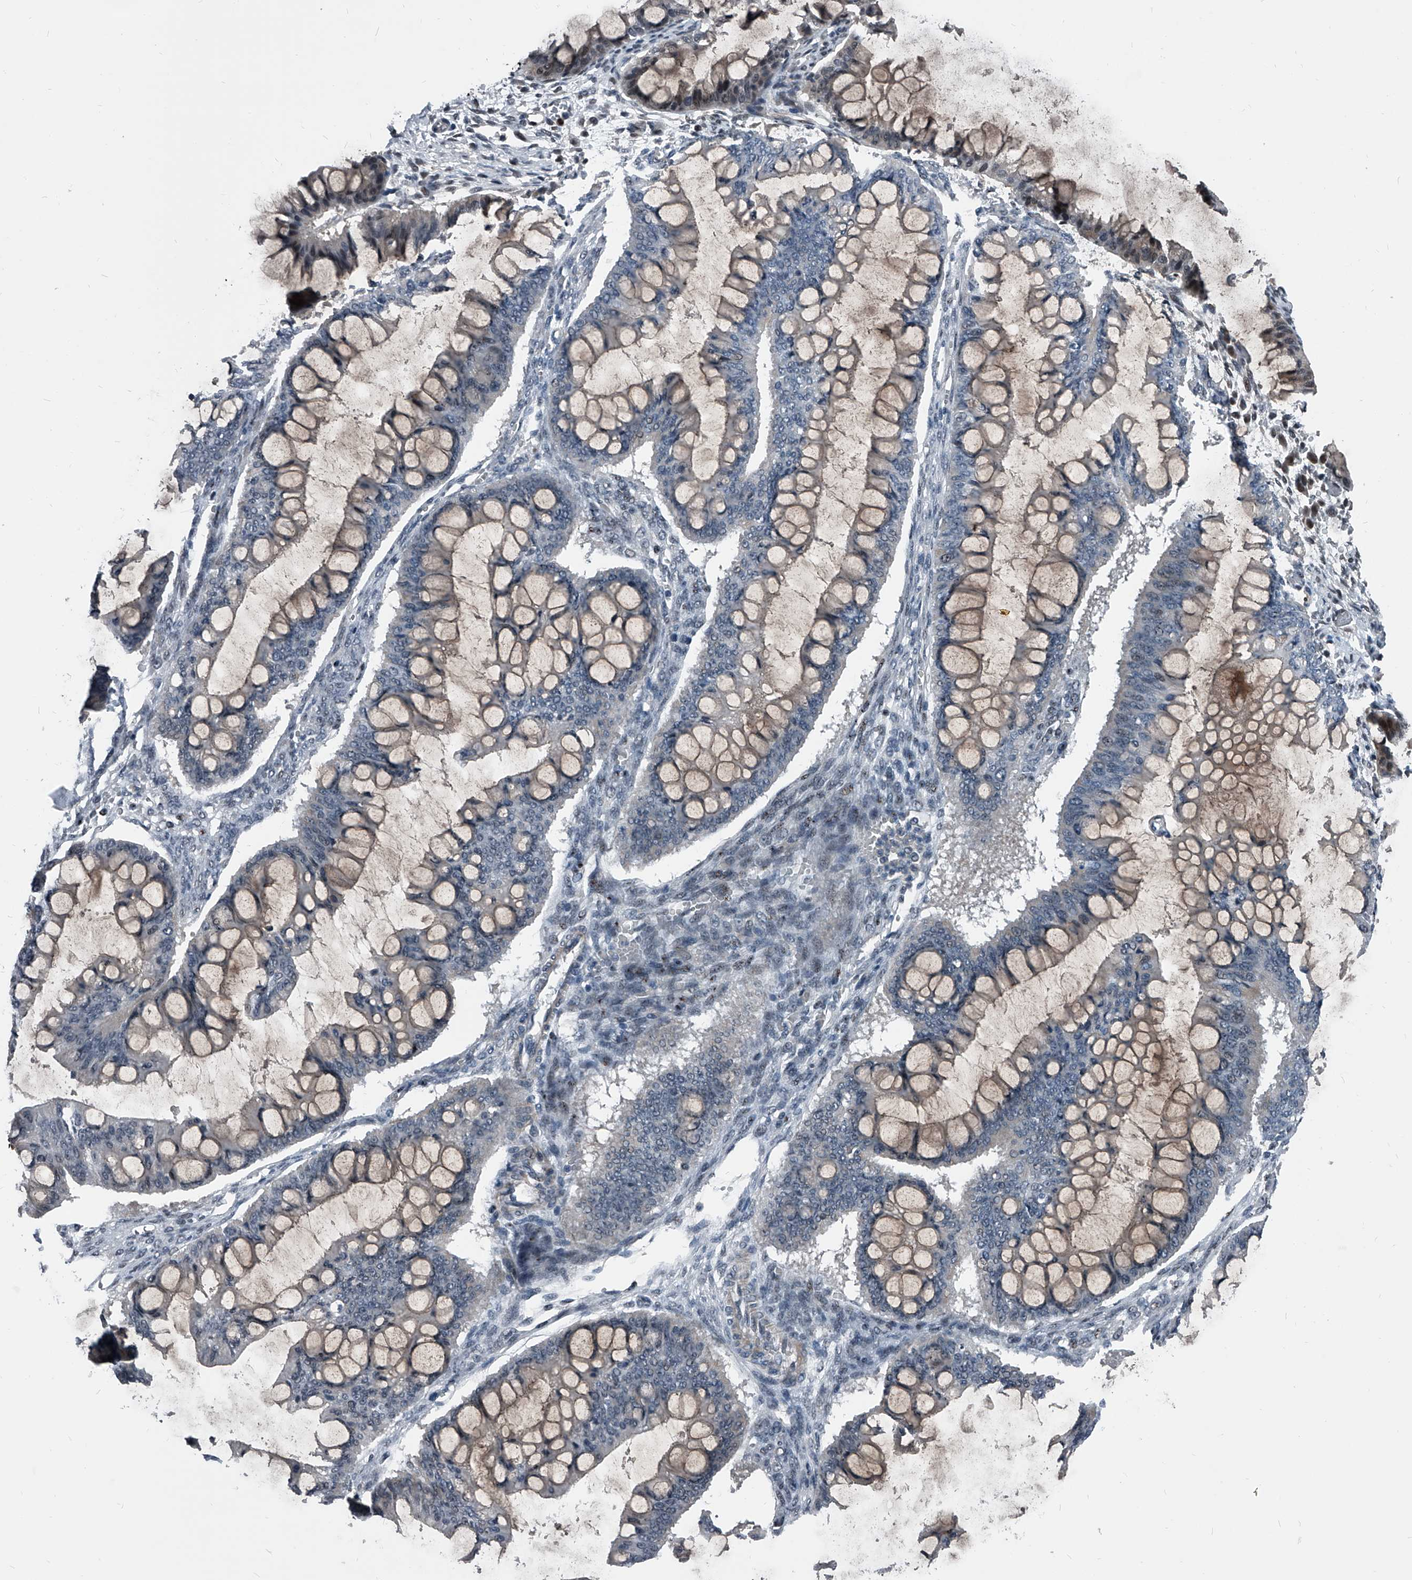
{"staining": {"intensity": "negative", "quantity": "none", "location": "none"}, "tissue": "ovarian cancer", "cell_type": "Tumor cells", "image_type": "cancer", "snomed": [{"axis": "morphology", "description": "Cystadenocarcinoma, mucinous, NOS"}, {"axis": "topography", "description": "Ovary"}], "caption": "Micrograph shows no protein positivity in tumor cells of ovarian cancer (mucinous cystadenocarcinoma) tissue.", "gene": "MEN1", "patient": {"sex": "female", "age": 73}}